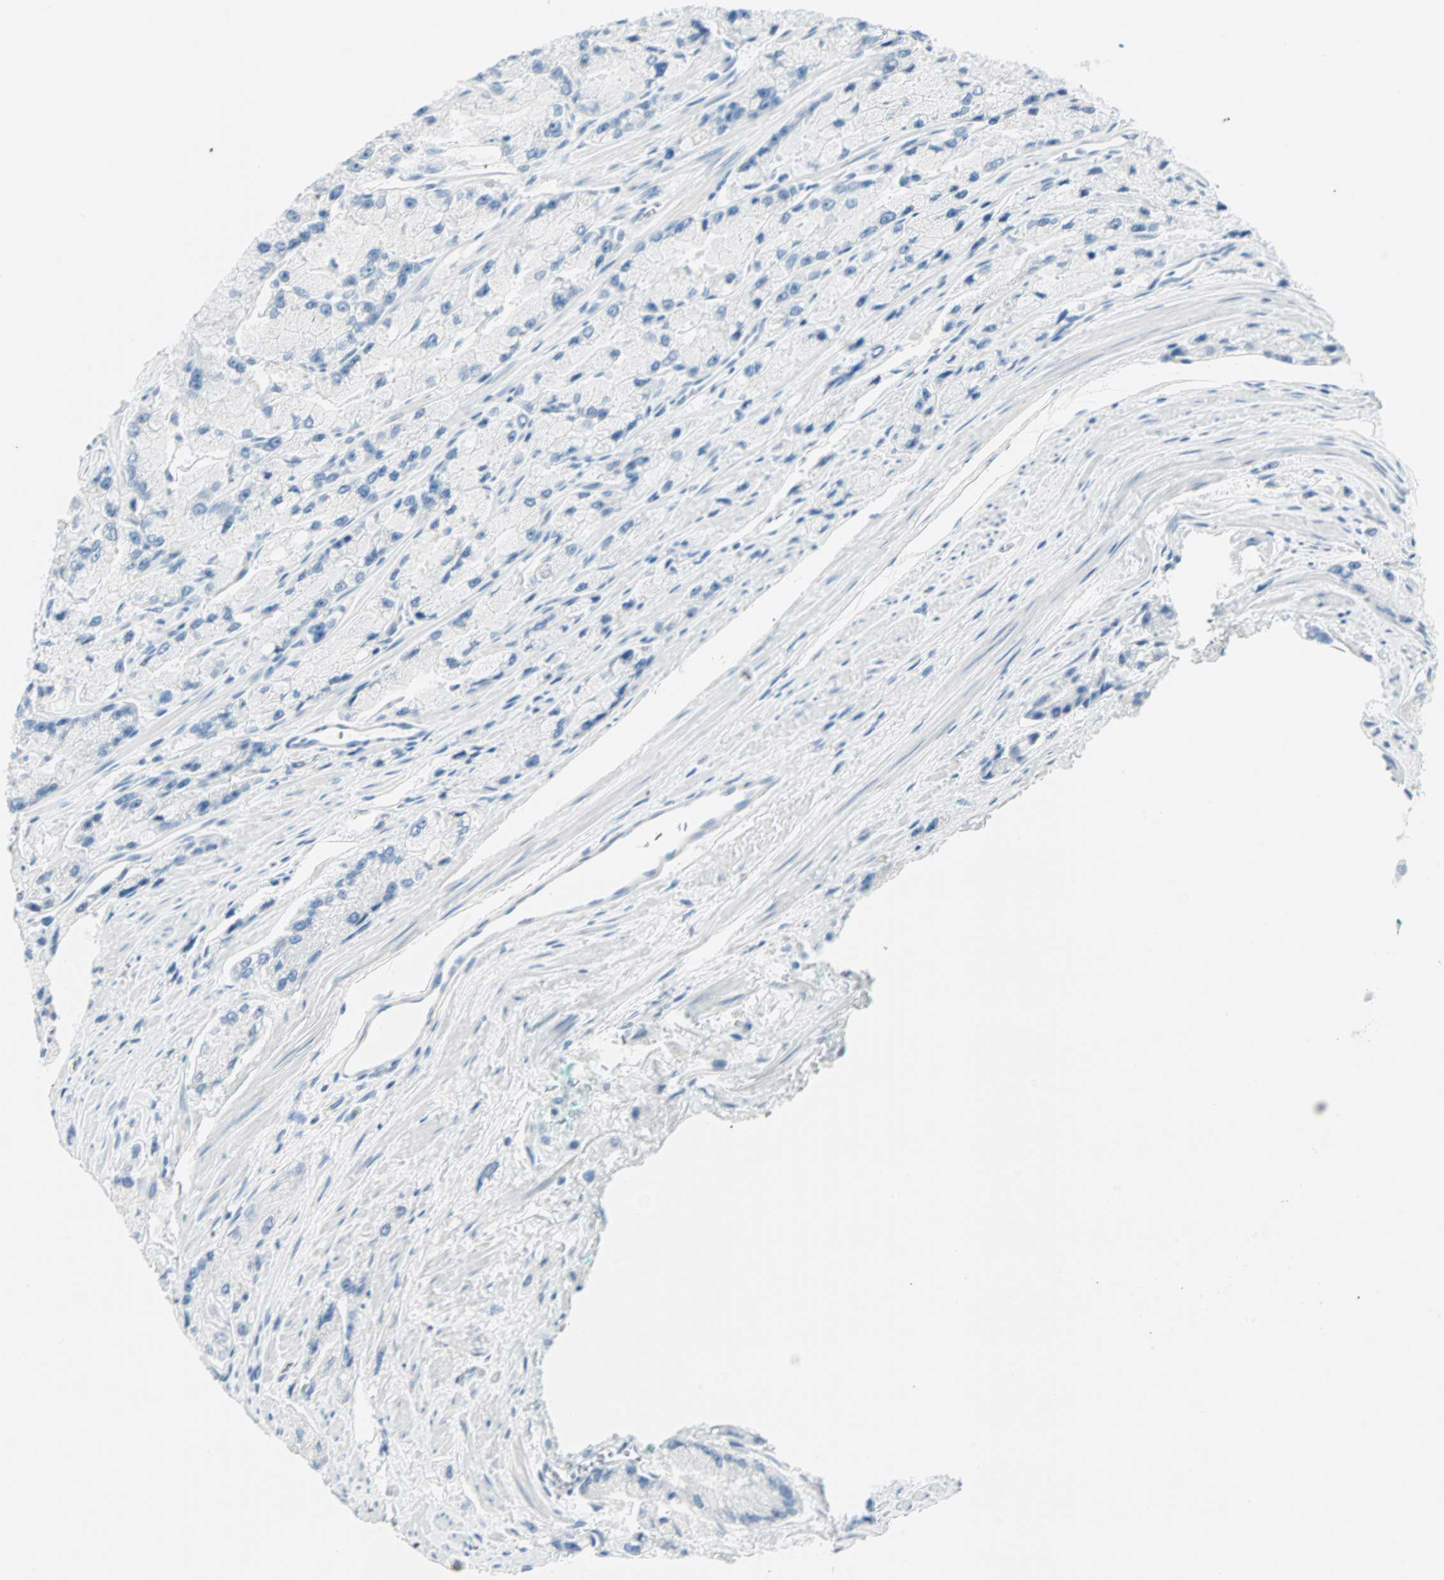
{"staining": {"intensity": "negative", "quantity": "none", "location": "none"}, "tissue": "prostate cancer", "cell_type": "Tumor cells", "image_type": "cancer", "snomed": [{"axis": "morphology", "description": "Adenocarcinoma, High grade"}, {"axis": "topography", "description": "Prostate"}], "caption": "Prostate high-grade adenocarcinoma was stained to show a protein in brown. There is no significant expression in tumor cells.", "gene": "NES", "patient": {"sex": "male", "age": 58}}